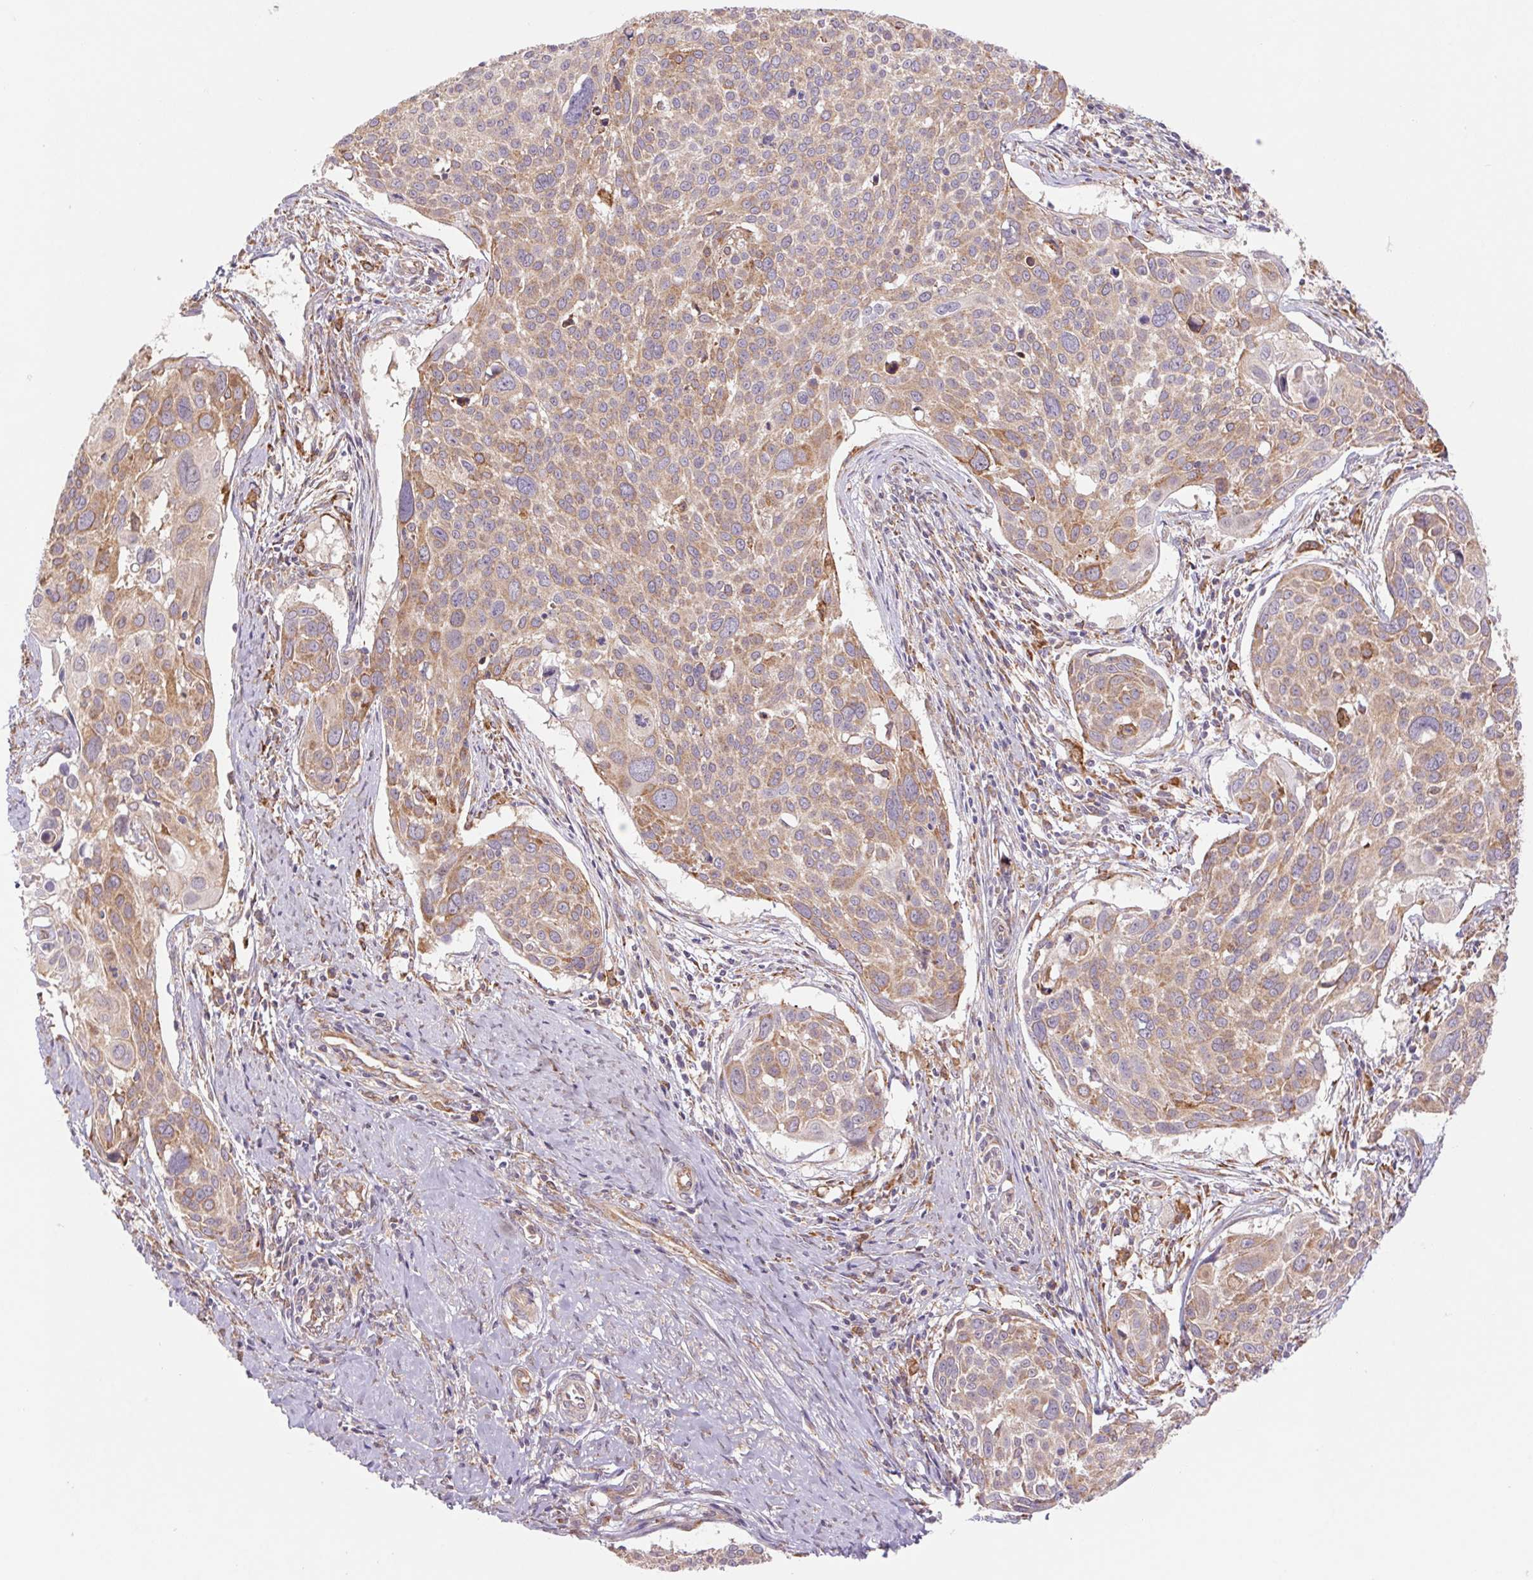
{"staining": {"intensity": "moderate", "quantity": ">75%", "location": "cytoplasmic/membranous"}, "tissue": "cervical cancer", "cell_type": "Tumor cells", "image_type": "cancer", "snomed": [{"axis": "morphology", "description": "Squamous cell carcinoma, NOS"}, {"axis": "topography", "description": "Cervix"}], "caption": "Squamous cell carcinoma (cervical) stained with a protein marker reveals moderate staining in tumor cells.", "gene": "KLHL20", "patient": {"sex": "female", "age": 39}}